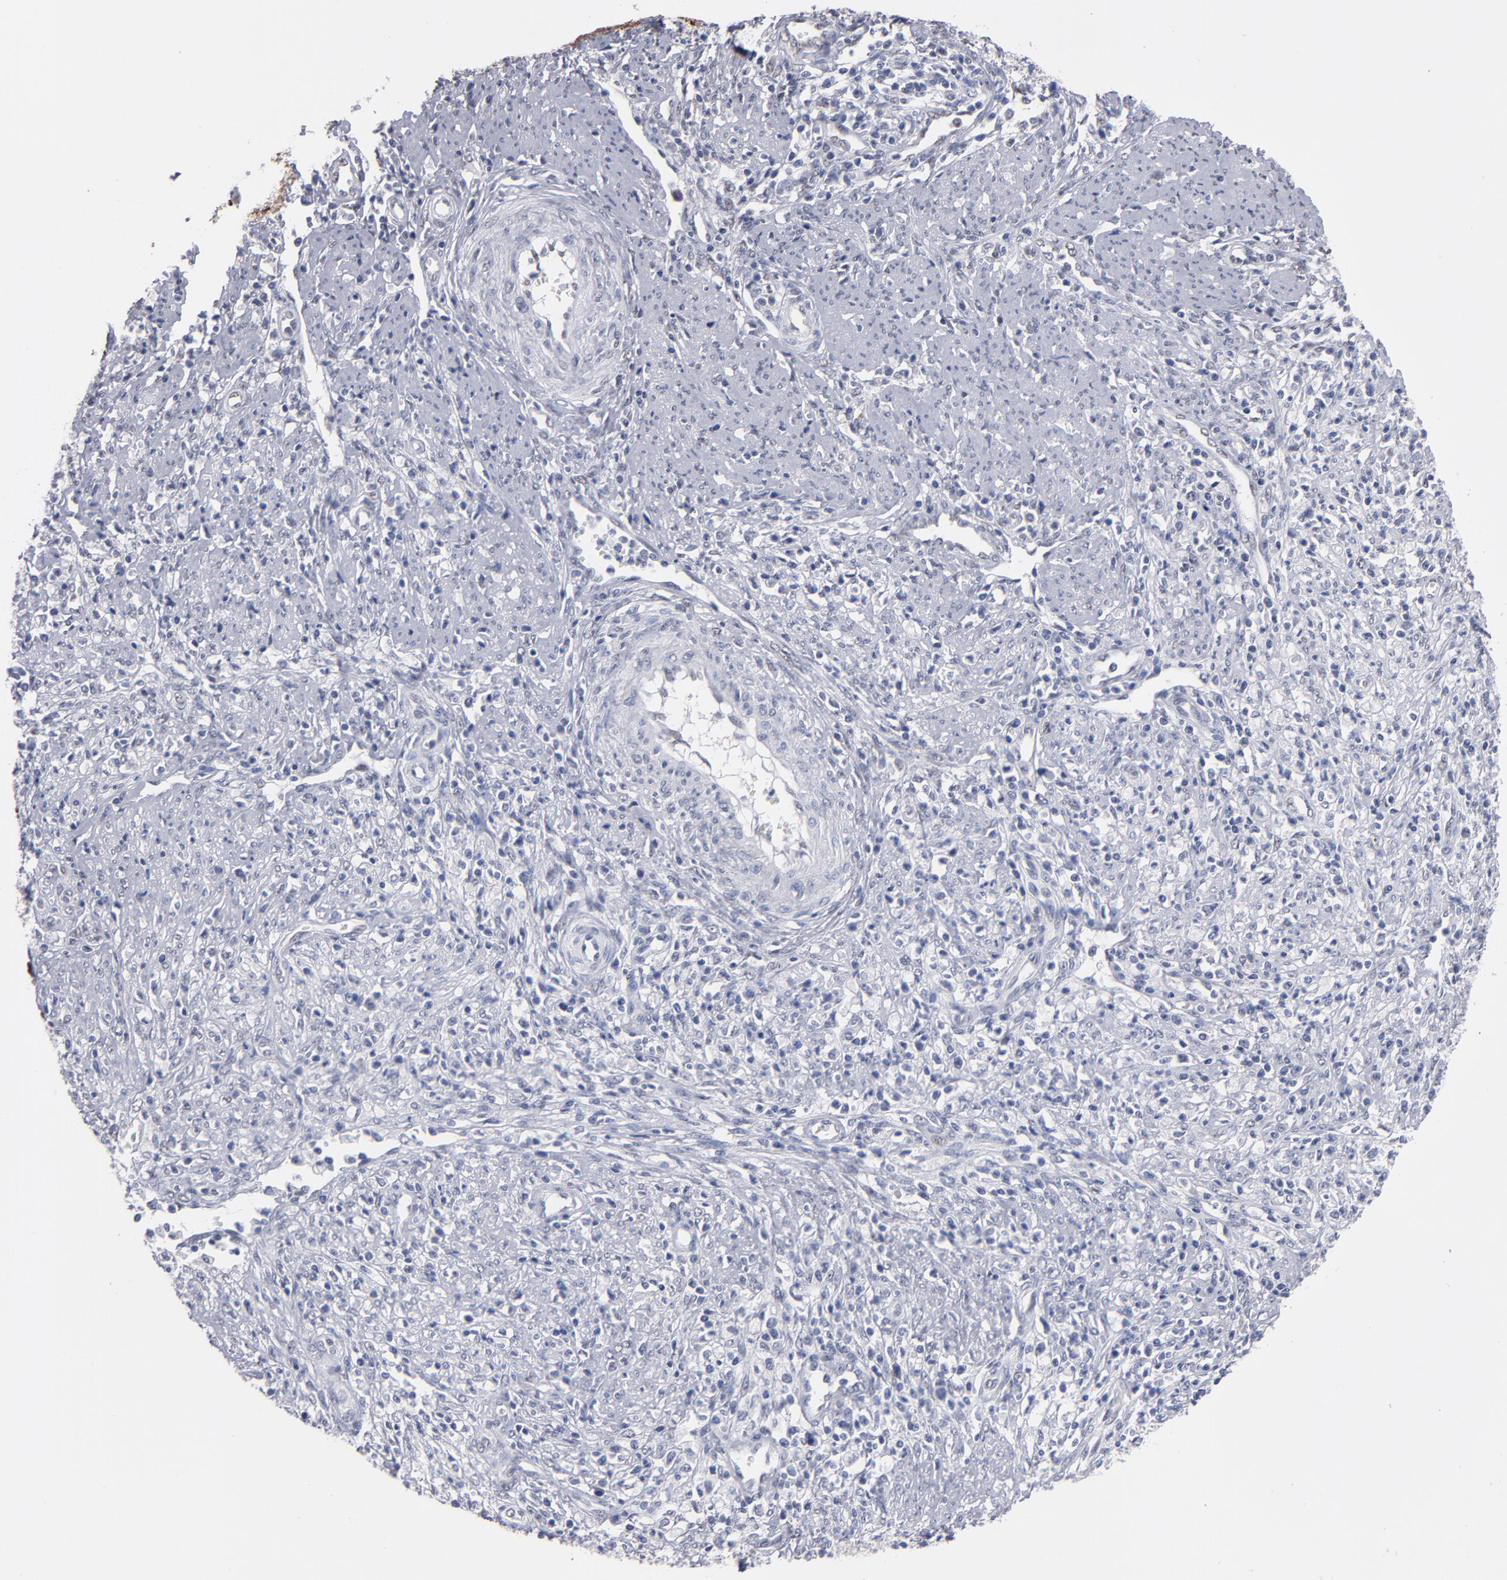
{"staining": {"intensity": "negative", "quantity": "none", "location": "none"}, "tissue": "cervical cancer", "cell_type": "Tumor cells", "image_type": "cancer", "snomed": [{"axis": "morphology", "description": "Adenocarcinoma, NOS"}, {"axis": "topography", "description": "Cervix"}], "caption": "This is an IHC histopathology image of cervical cancer (adenocarcinoma). There is no staining in tumor cells.", "gene": "MN1", "patient": {"sex": "female", "age": 36}}